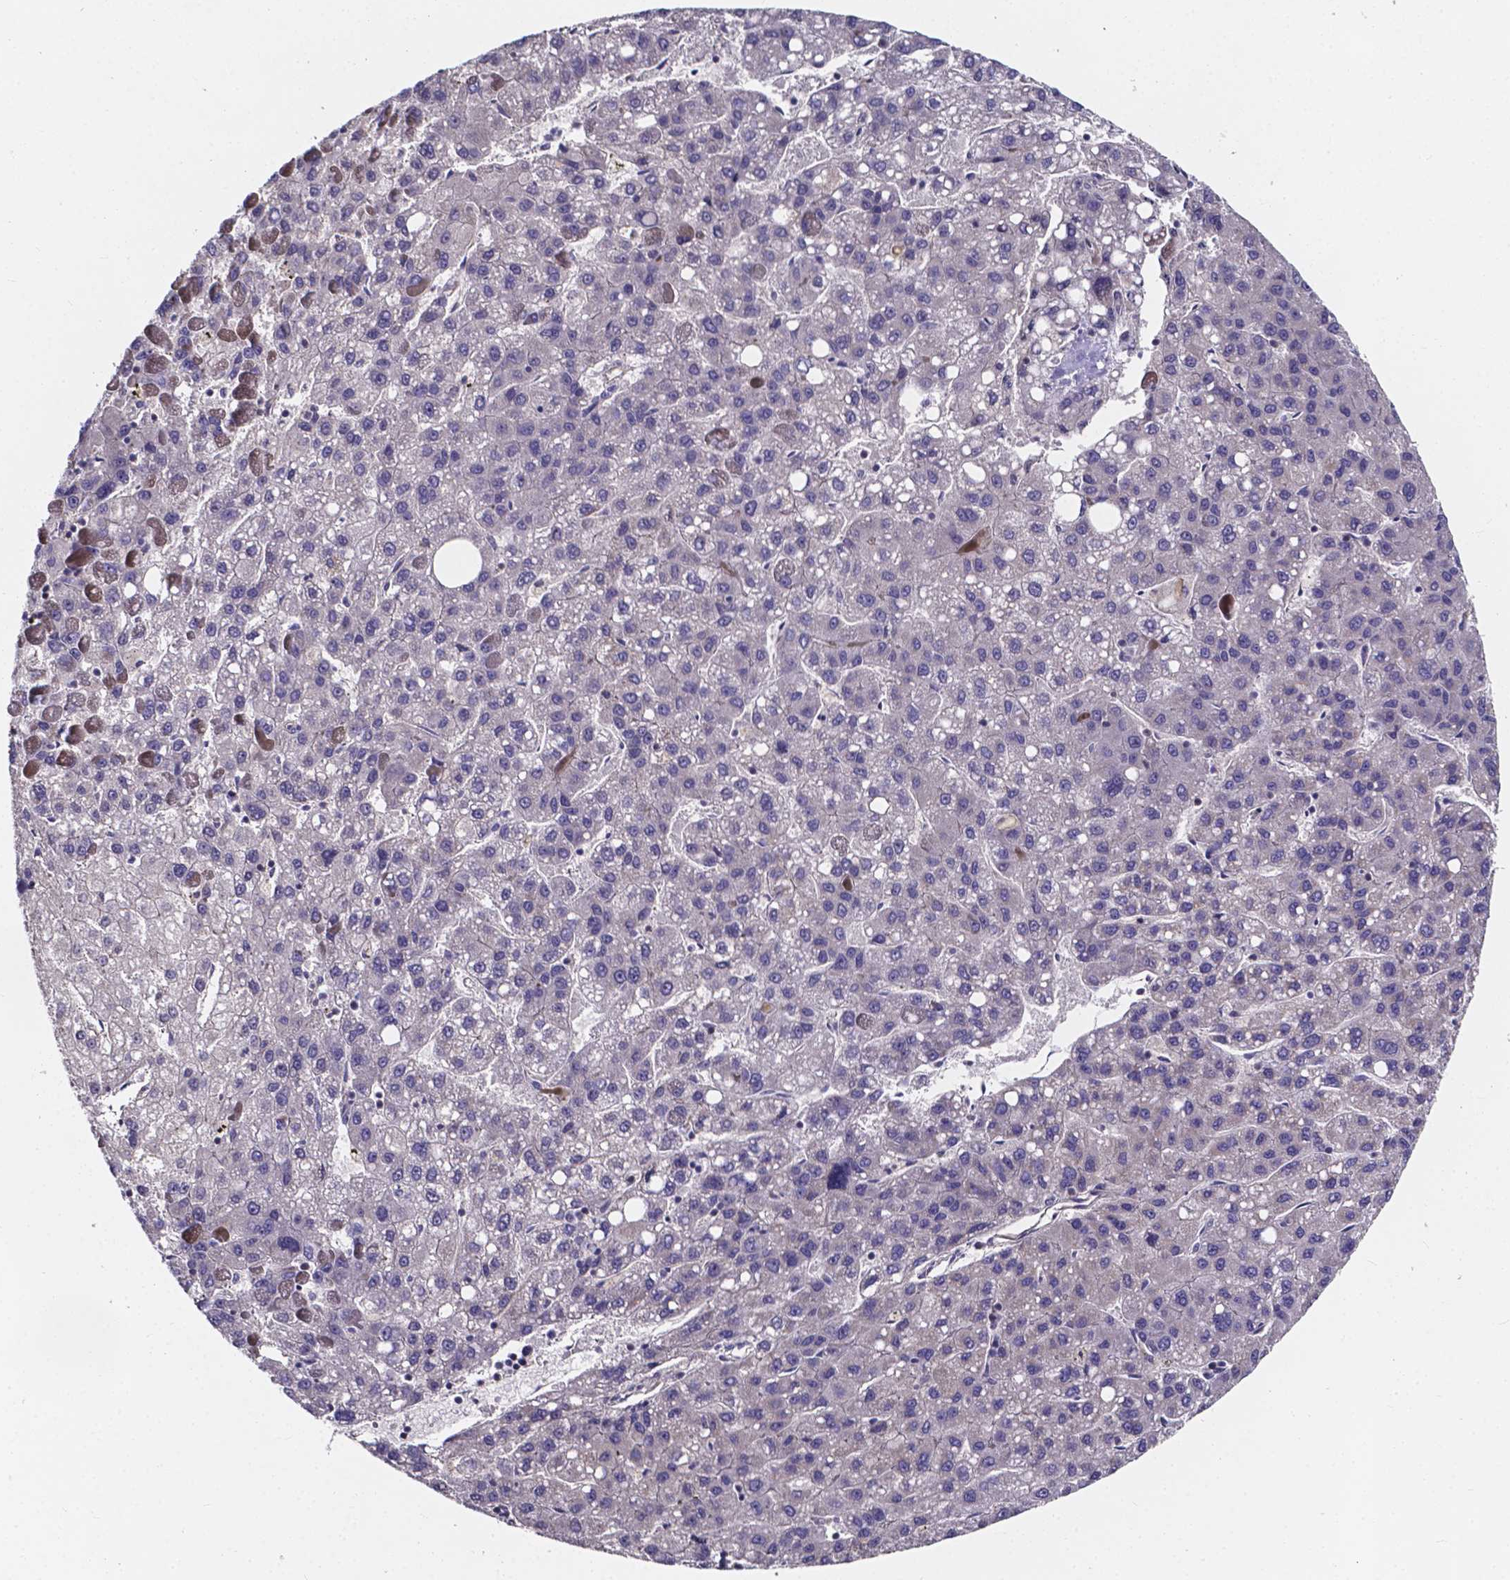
{"staining": {"intensity": "negative", "quantity": "none", "location": "none"}, "tissue": "liver cancer", "cell_type": "Tumor cells", "image_type": "cancer", "snomed": [{"axis": "morphology", "description": "Carcinoma, Hepatocellular, NOS"}, {"axis": "topography", "description": "Liver"}], "caption": "The IHC histopathology image has no significant expression in tumor cells of liver hepatocellular carcinoma tissue.", "gene": "THEMIS", "patient": {"sex": "female", "age": 82}}